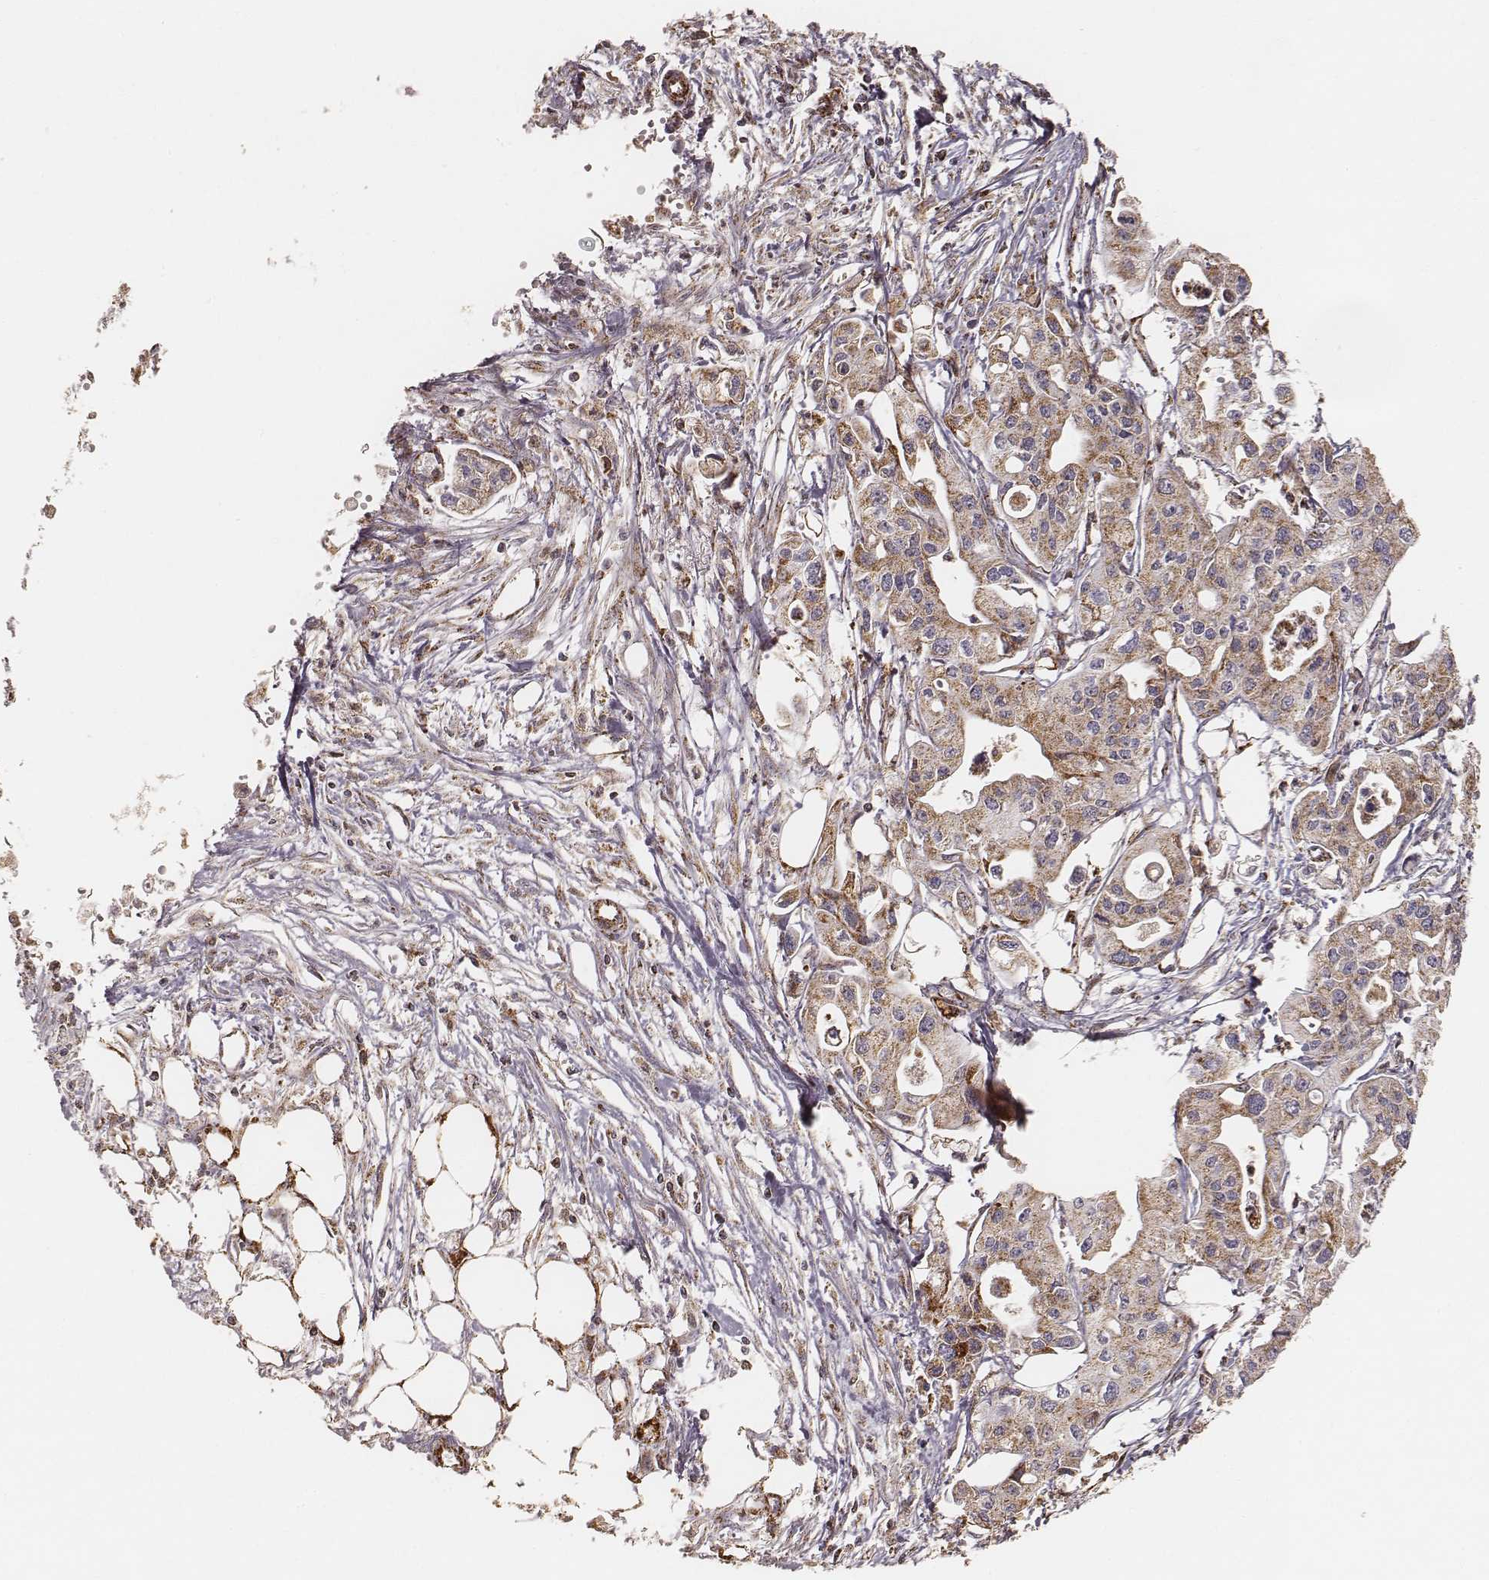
{"staining": {"intensity": "moderate", "quantity": ">75%", "location": "cytoplasmic/membranous"}, "tissue": "pancreatic cancer", "cell_type": "Tumor cells", "image_type": "cancer", "snomed": [{"axis": "morphology", "description": "Adenocarcinoma, NOS"}, {"axis": "topography", "description": "Pancreas"}], "caption": "IHC image of human pancreatic adenocarcinoma stained for a protein (brown), which displays medium levels of moderate cytoplasmic/membranous positivity in about >75% of tumor cells.", "gene": "CS", "patient": {"sex": "male", "age": 70}}